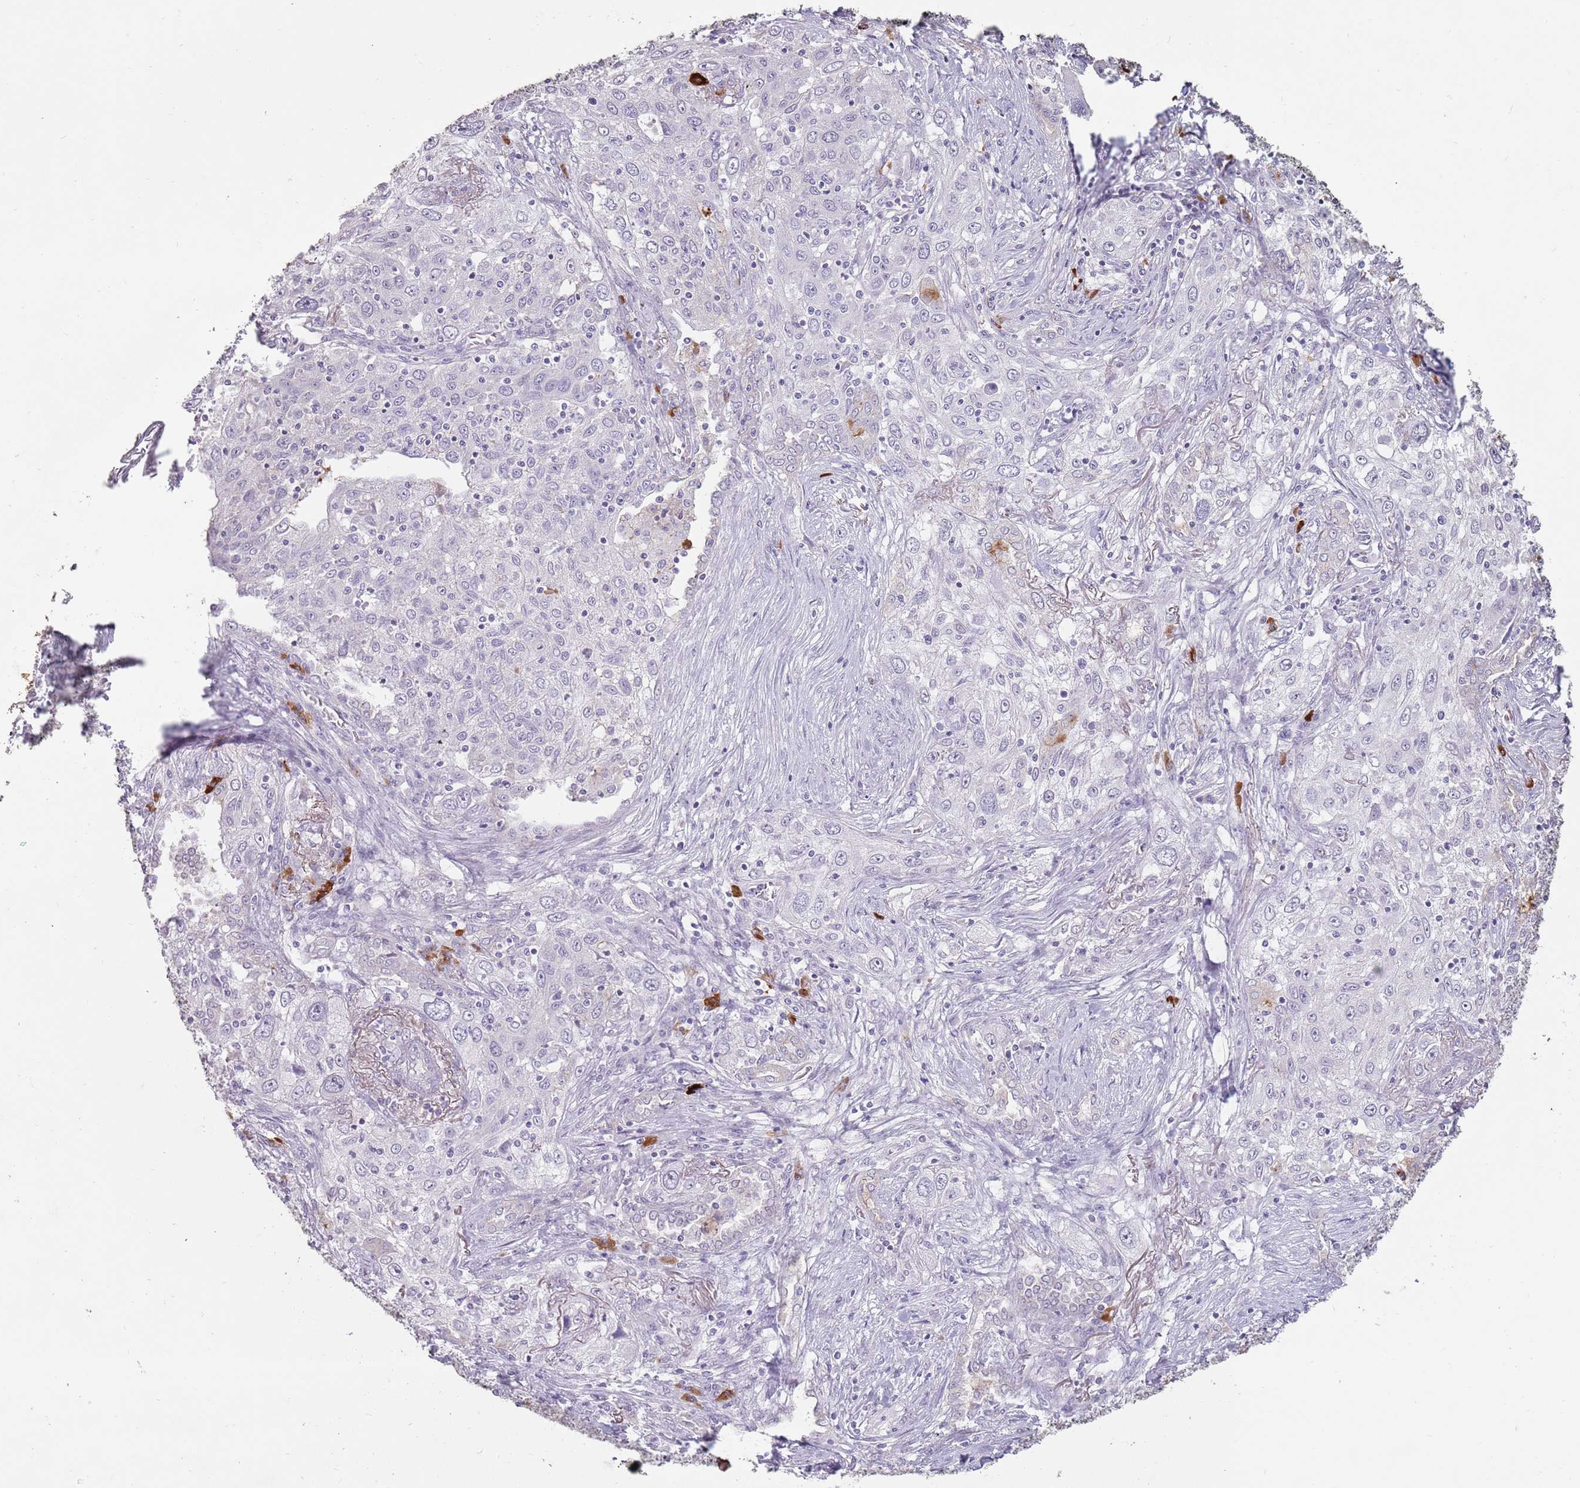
{"staining": {"intensity": "negative", "quantity": "none", "location": "none"}, "tissue": "lung cancer", "cell_type": "Tumor cells", "image_type": "cancer", "snomed": [{"axis": "morphology", "description": "Squamous cell carcinoma, NOS"}, {"axis": "topography", "description": "Lung"}], "caption": "A high-resolution photomicrograph shows immunohistochemistry staining of lung cancer, which displays no significant expression in tumor cells. The staining is performed using DAB (3,3'-diaminobenzidine) brown chromogen with nuclei counter-stained in using hematoxylin.", "gene": "STYK1", "patient": {"sex": "female", "age": 69}}